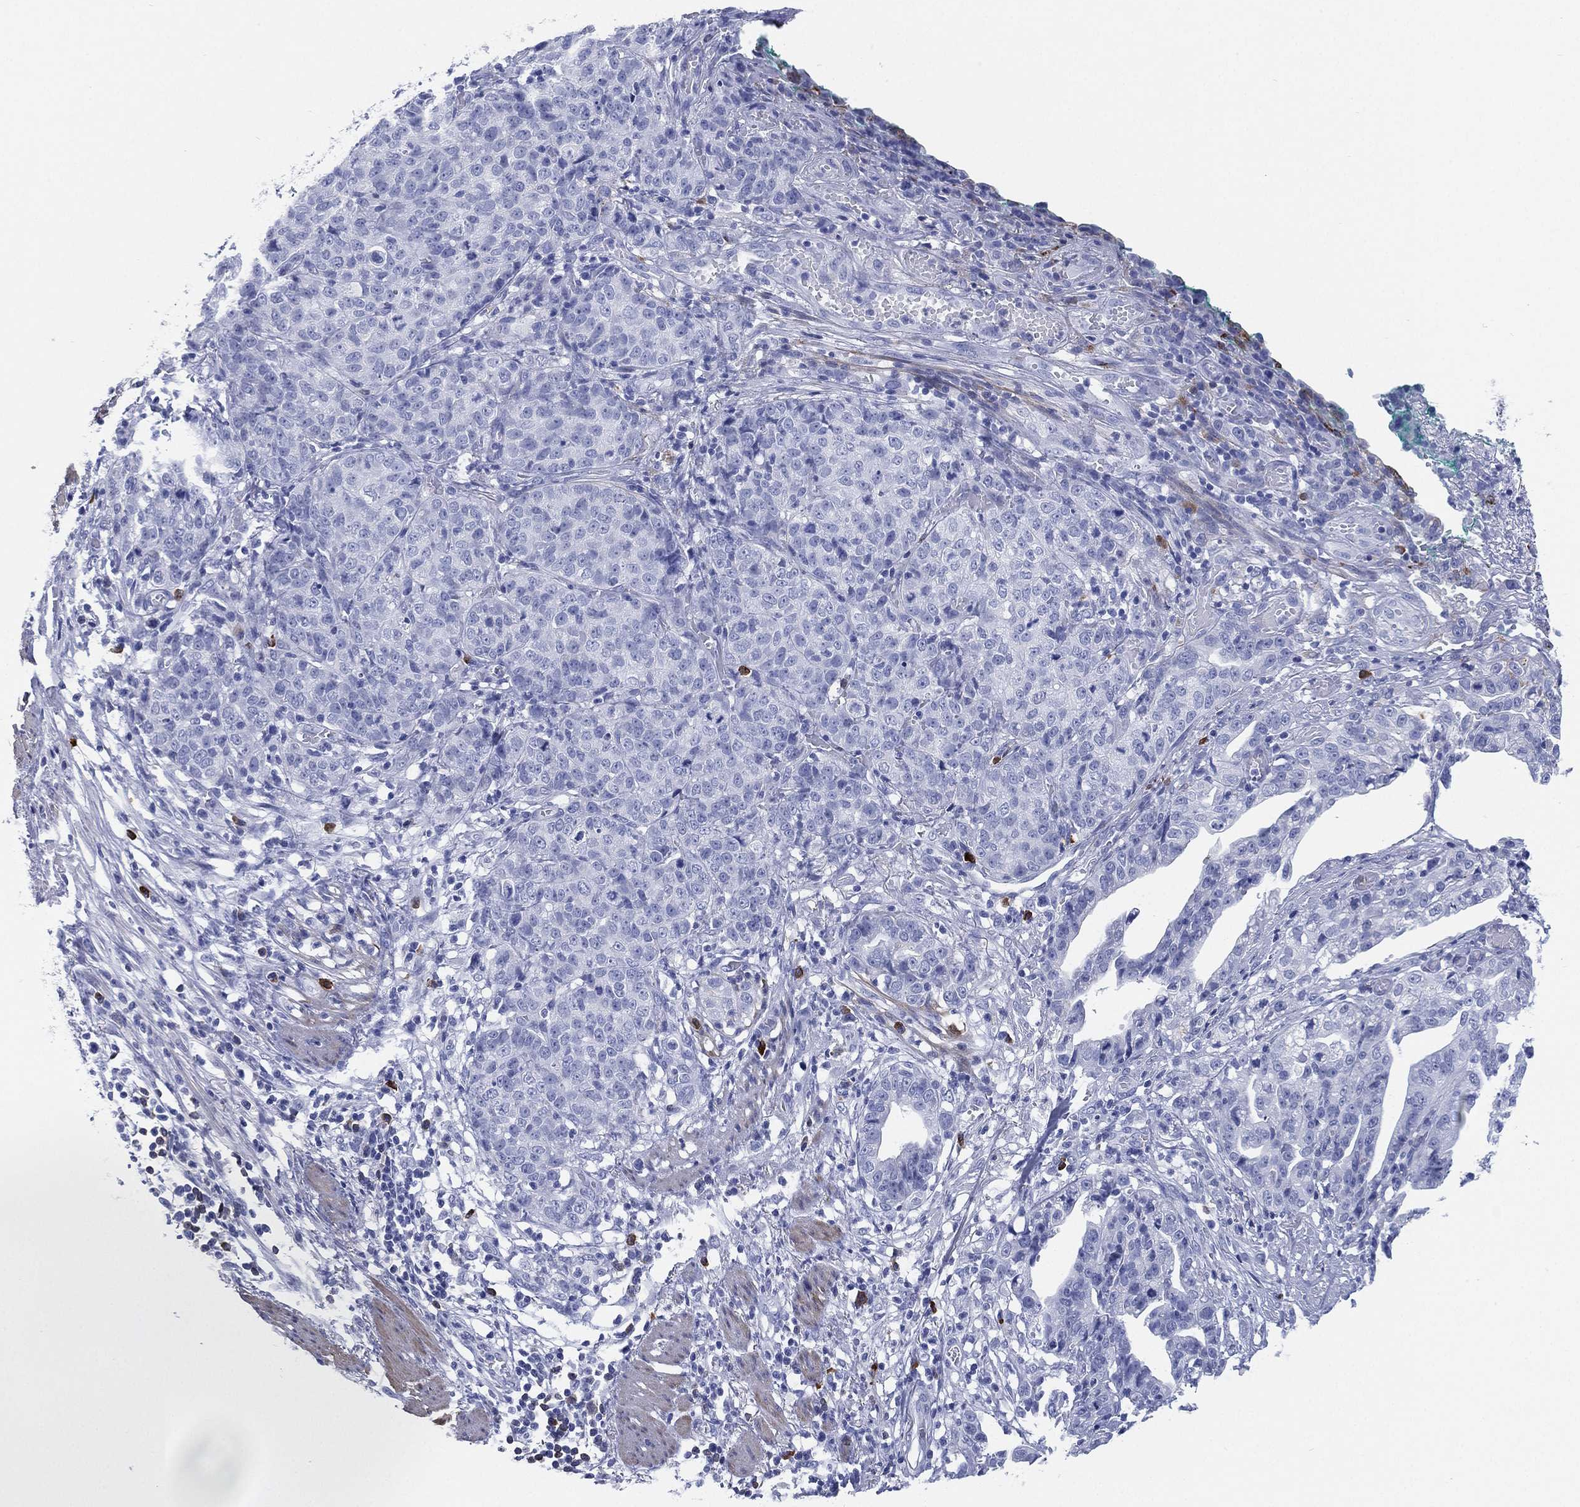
{"staining": {"intensity": "negative", "quantity": "none", "location": "none"}, "tissue": "stomach cancer", "cell_type": "Tumor cells", "image_type": "cancer", "snomed": [{"axis": "morphology", "description": "Adenocarcinoma, NOS"}, {"axis": "topography", "description": "Stomach, upper"}], "caption": "Tumor cells are negative for brown protein staining in stomach cancer.", "gene": "CD79A", "patient": {"sex": "female", "age": 67}}